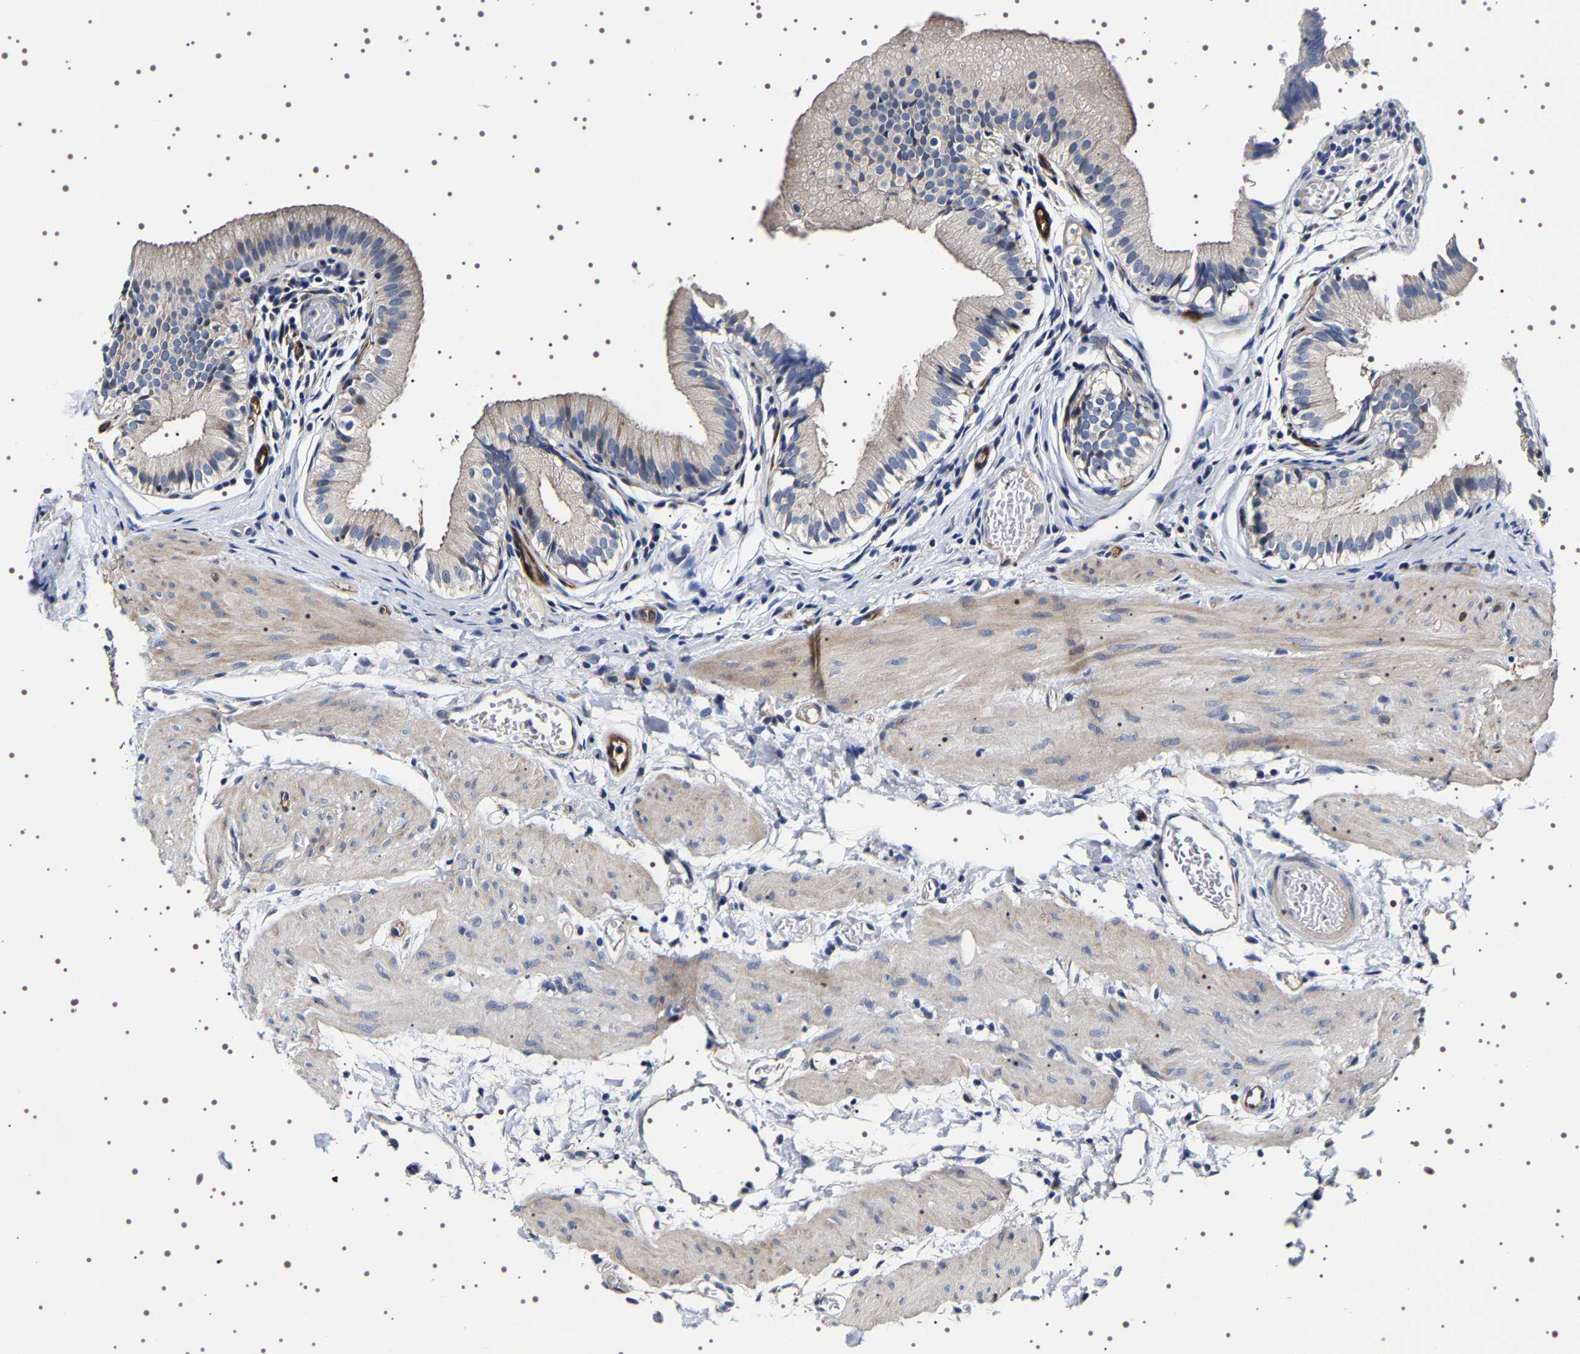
{"staining": {"intensity": "negative", "quantity": "none", "location": "none"}, "tissue": "gallbladder", "cell_type": "Glandular cells", "image_type": "normal", "snomed": [{"axis": "morphology", "description": "Normal tissue, NOS"}, {"axis": "topography", "description": "Gallbladder"}], "caption": "Photomicrograph shows no significant protein expression in glandular cells of benign gallbladder.", "gene": "ALPL", "patient": {"sex": "female", "age": 26}}